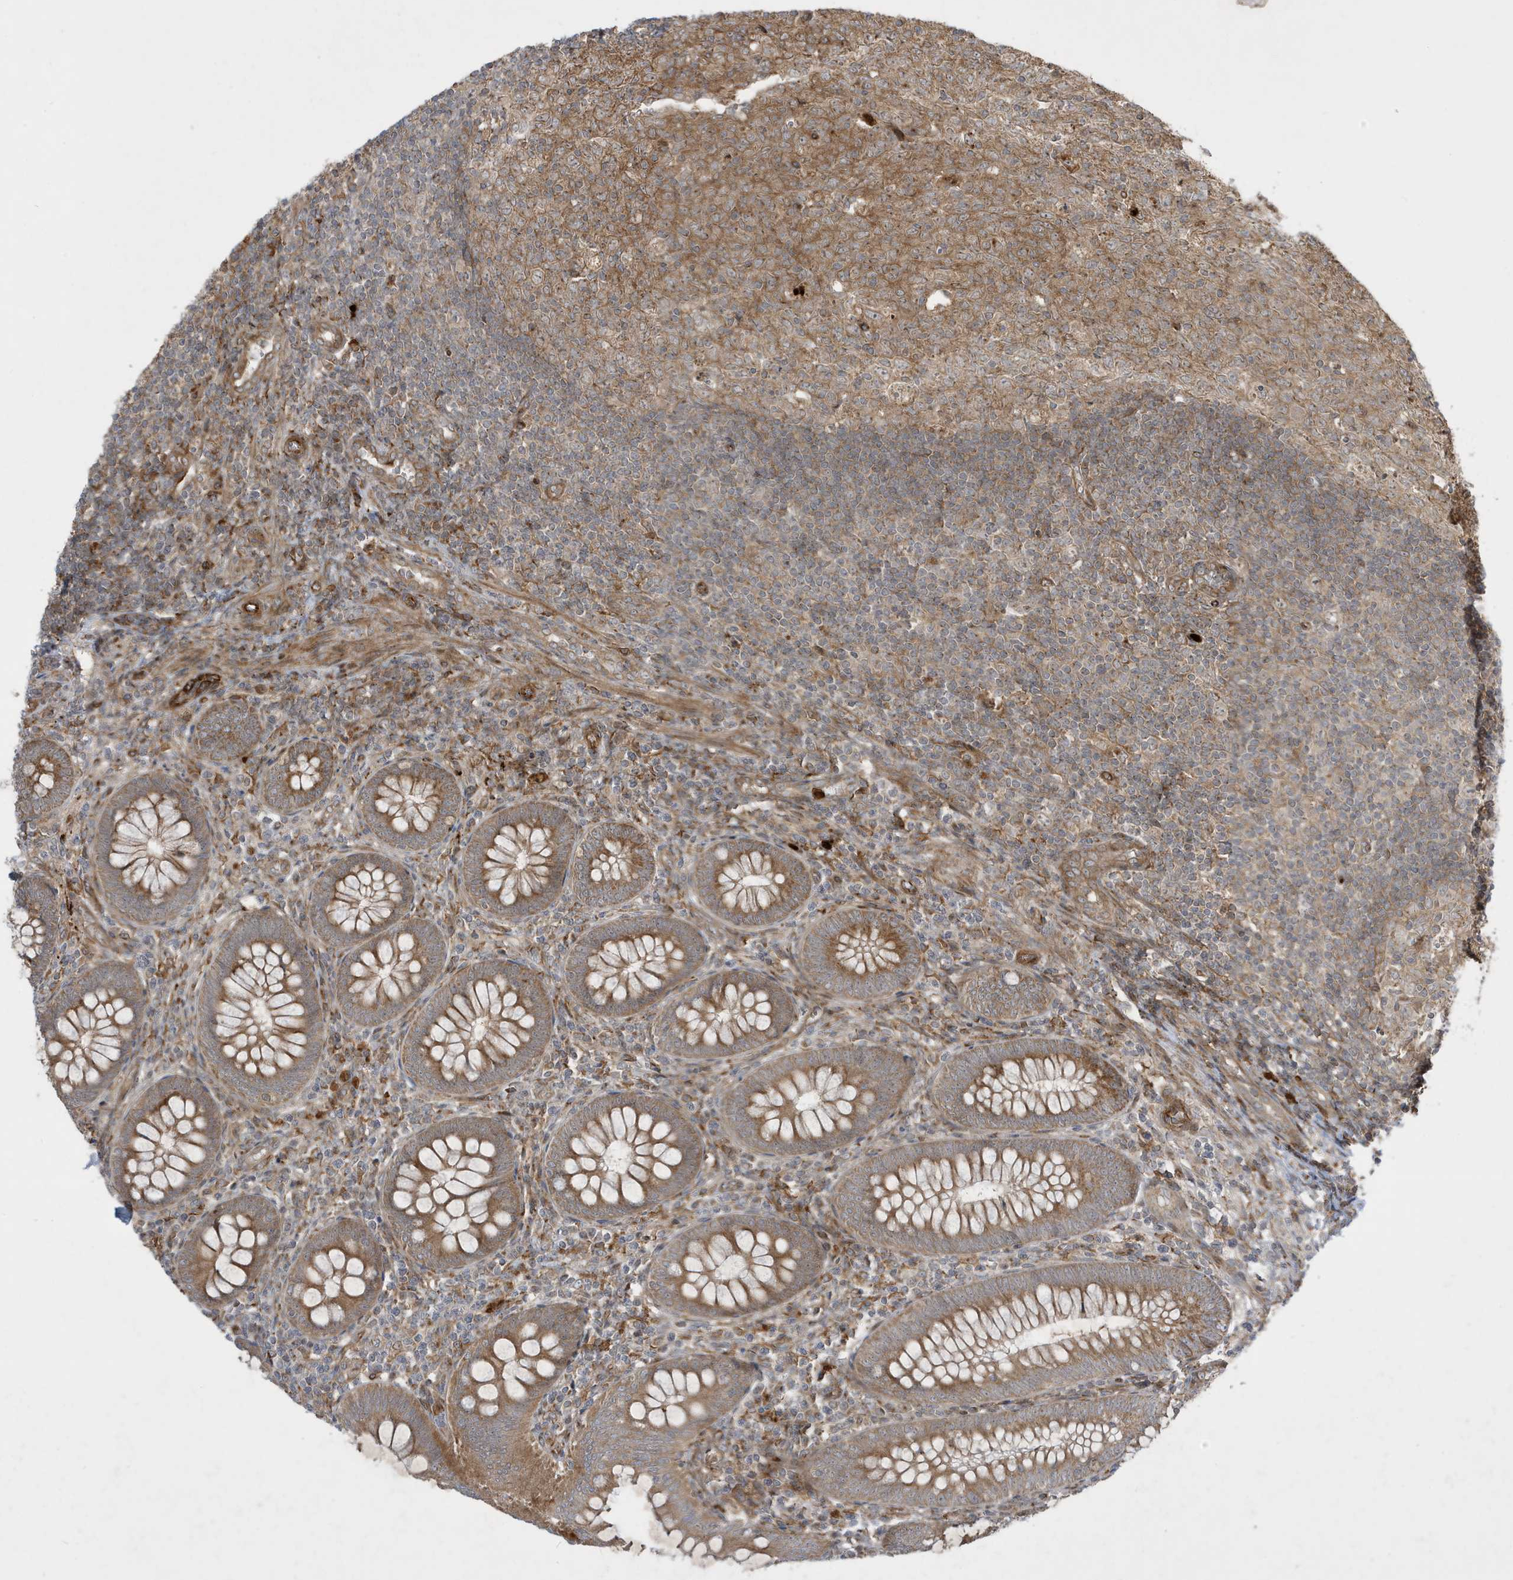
{"staining": {"intensity": "strong", "quantity": ">75%", "location": "cytoplasmic/membranous"}, "tissue": "appendix", "cell_type": "Glandular cells", "image_type": "normal", "snomed": [{"axis": "morphology", "description": "Normal tissue, NOS"}, {"axis": "topography", "description": "Appendix"}], "caption": "Appendix stained with immunohistochemistry (IHC) reveals strong cytoplasmic/membranous staining in about >75% of glandular cells.", "gene": "IFT57", "patient": {"sex": "male", "age": 14}}